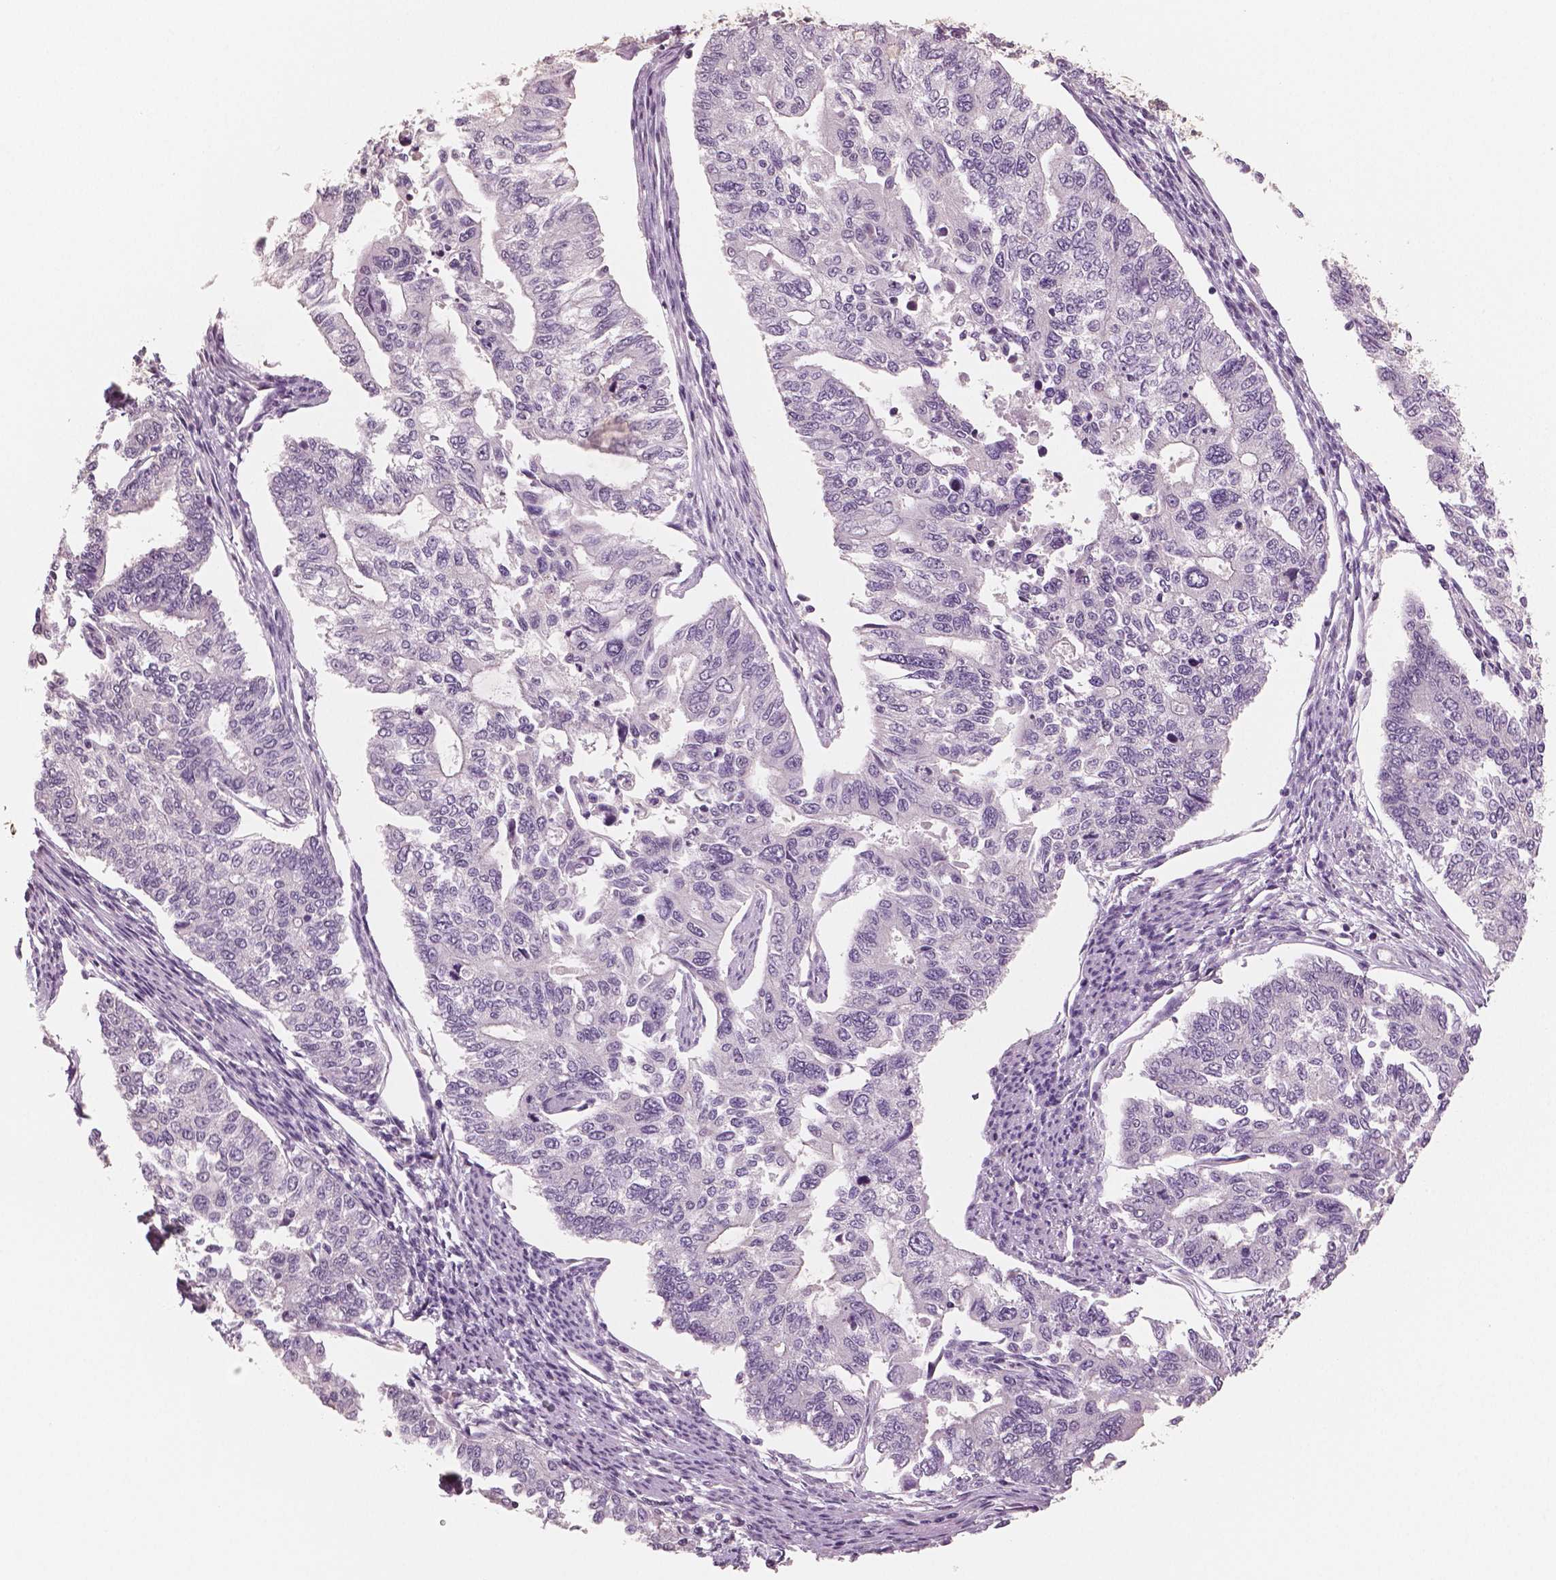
{"staining": {"intensity": "negative", "quantity": "none", "location": "none"}, "tissue": "endometrial cancer", "cell_type": "Tumor cells", "image_type": "cancer", "snomed": [{"axis": "morphology", "description": "Adenocarcinoma, NOS"}, {"axis": "topography", "description": "Uterus"}], "caption": "A histopathology image of human endometrial cancer (adenocarcinoma) is negative for staining in tumor cells.", "gene": "NECAB2", "patient": {"sex": "female", "age": 59}}